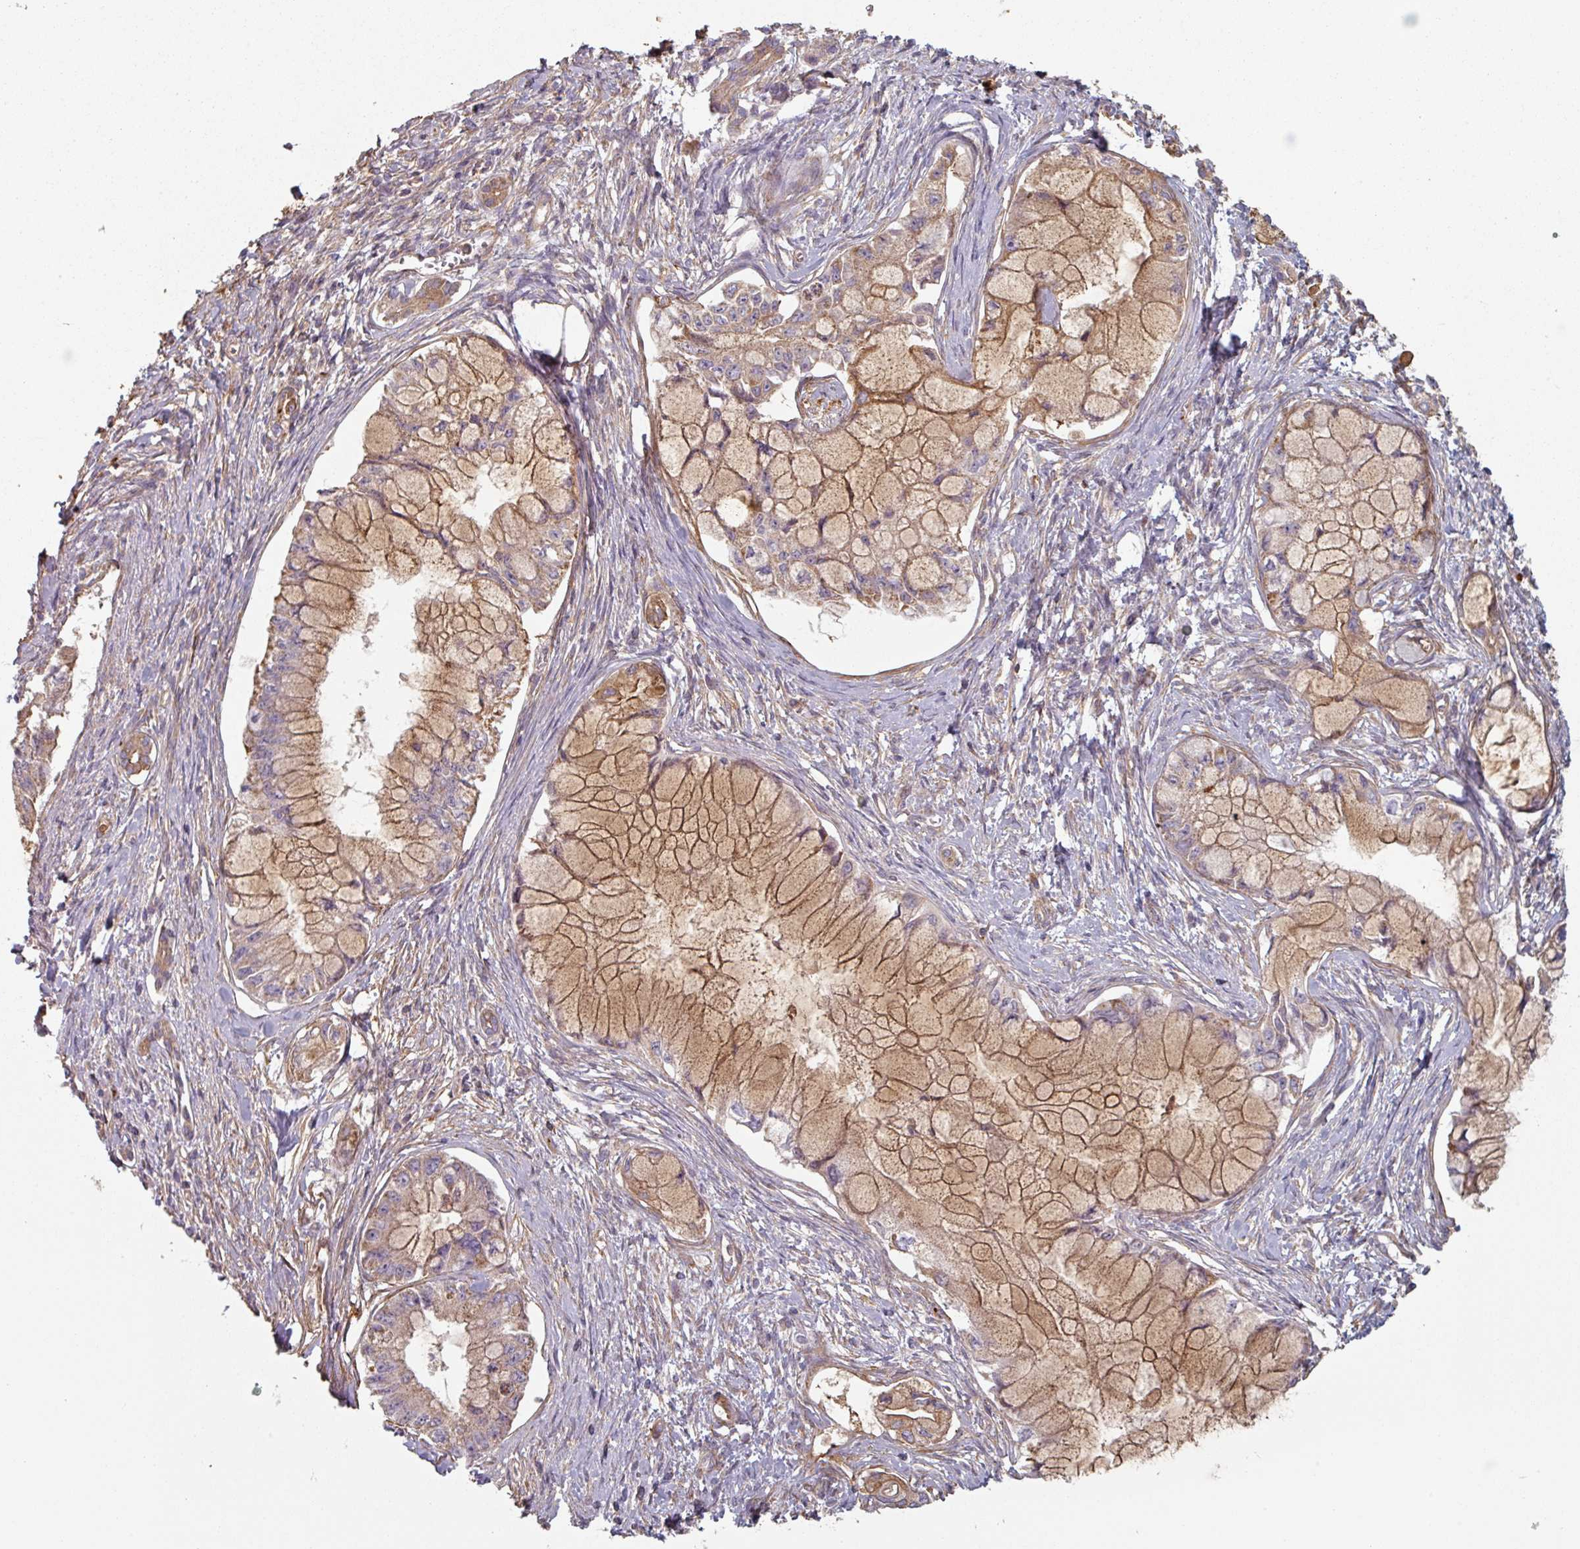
{"staining": {"intensity": "weak", "quantity": ">75%", "location": "cytoplasmic/membranous"}, "tissue": "pancreatic cancer", "cell_type": "Tumor cells", "image_type": "cancer", "snomed": [{"axis": "morphology", "description": "Adenocarcinoma, NOS"}, {"axis": "topography", "description": "Pancreas"}], "caption": "Approximately >75% of tumor cells in pancreatic adenocarcinoma show weak cytoplasmic/membranous protein staining as visualized by brown immunohistochemical staining.", "gene": "GSTA4", "patient": {"sex": "male", "age": 48}}